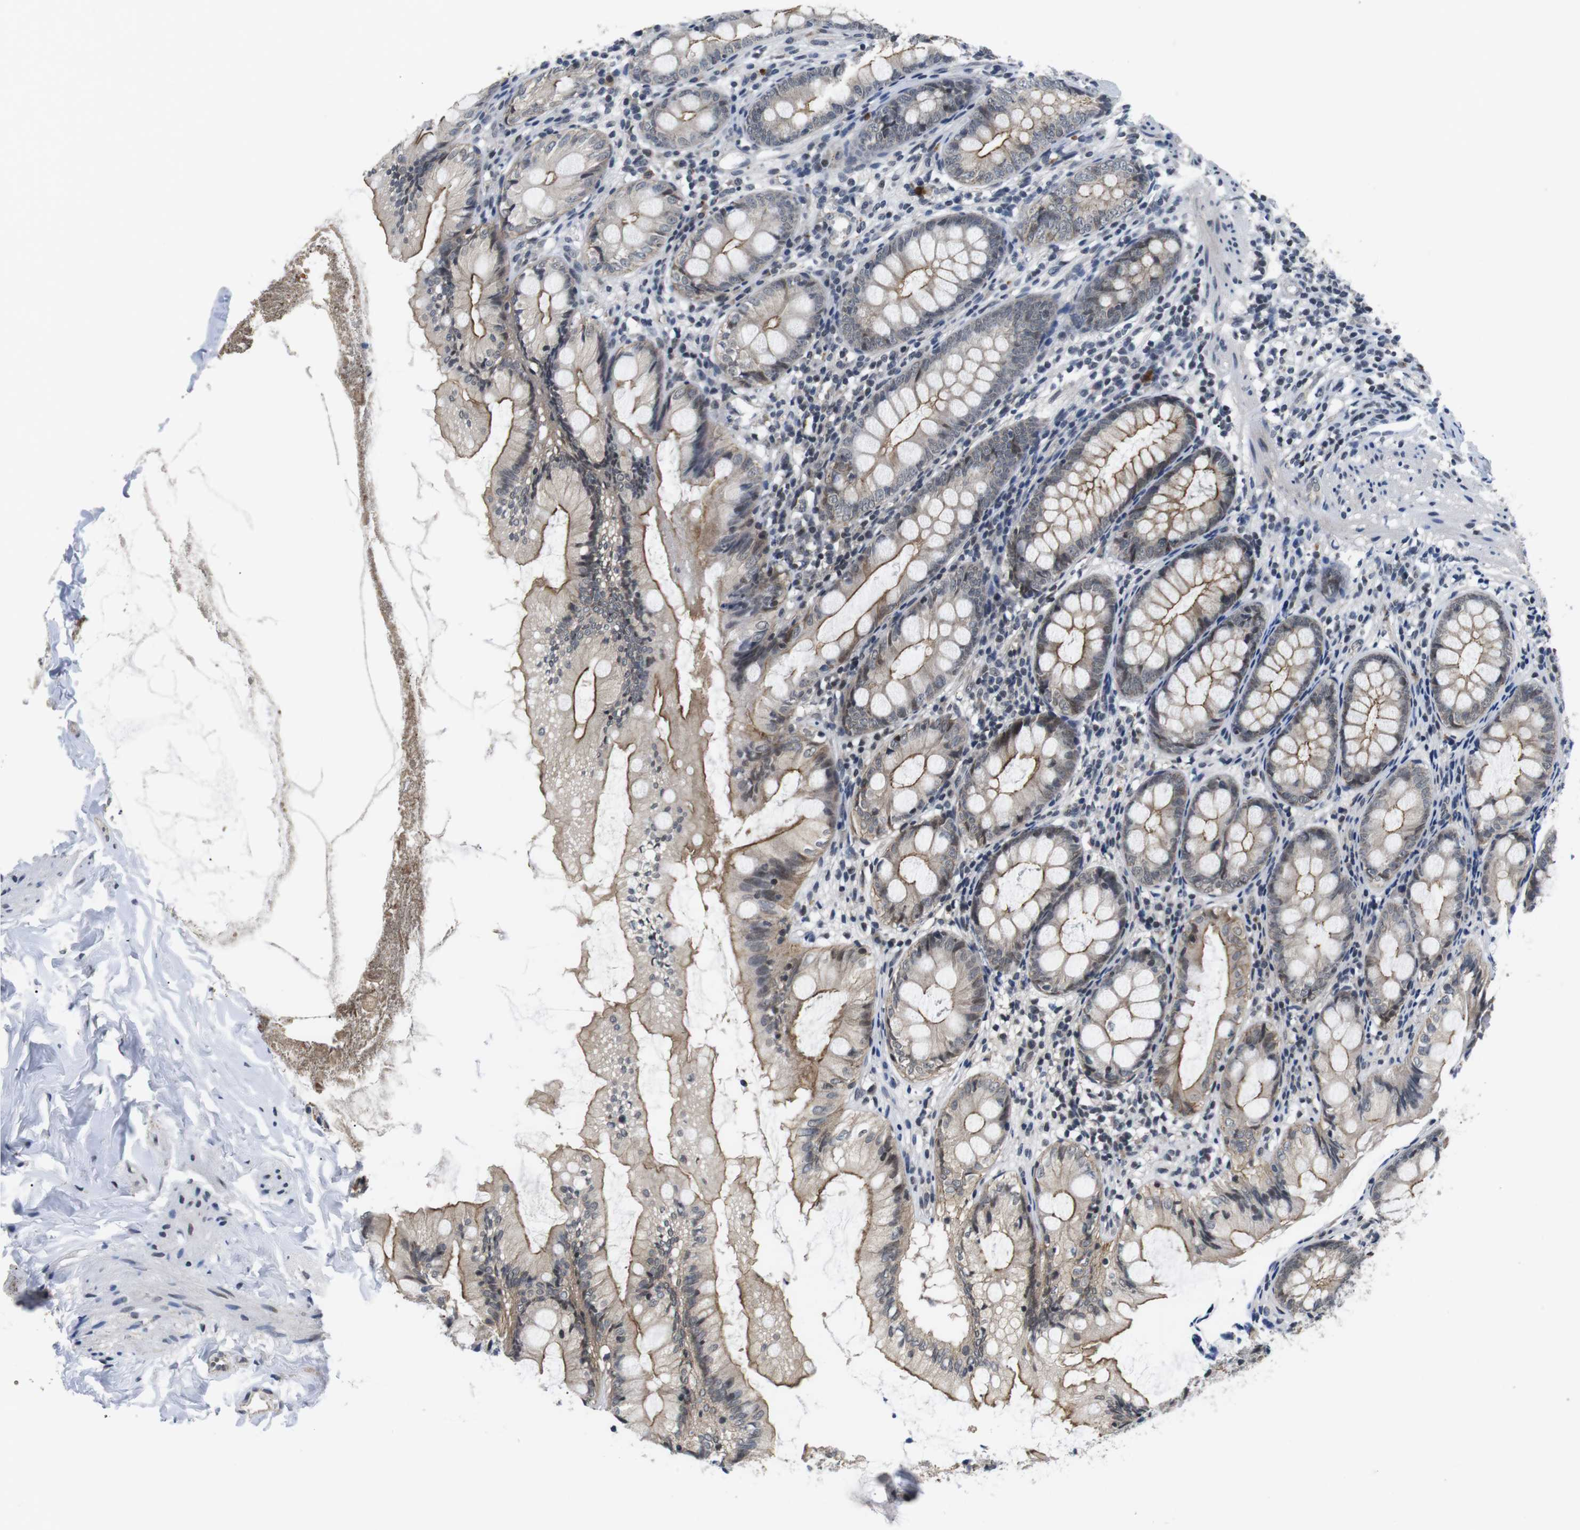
{"staining": {"intensity": "moderate", "quantity": "25%-75%", "location": "cytoplasmic/membranous,nuclear"}, "tissue": "appendix", "cell_type": "Glandular cells", "image_type": "normal", "snomed": [{"axis": "morphology", "description": "Normal tissue, NOS"}, {"axis": "topography", "description": "Appendix"}], "caption": "A brown stain labels moderate cytoplasmic/membranous,nuclear expression of a protein in glandular cells of benign human appendix. (IHC, brightfield microscopy, high magnification).", "gene": "NECTIN1", "patient": {"sex": "female", "age": 77}}